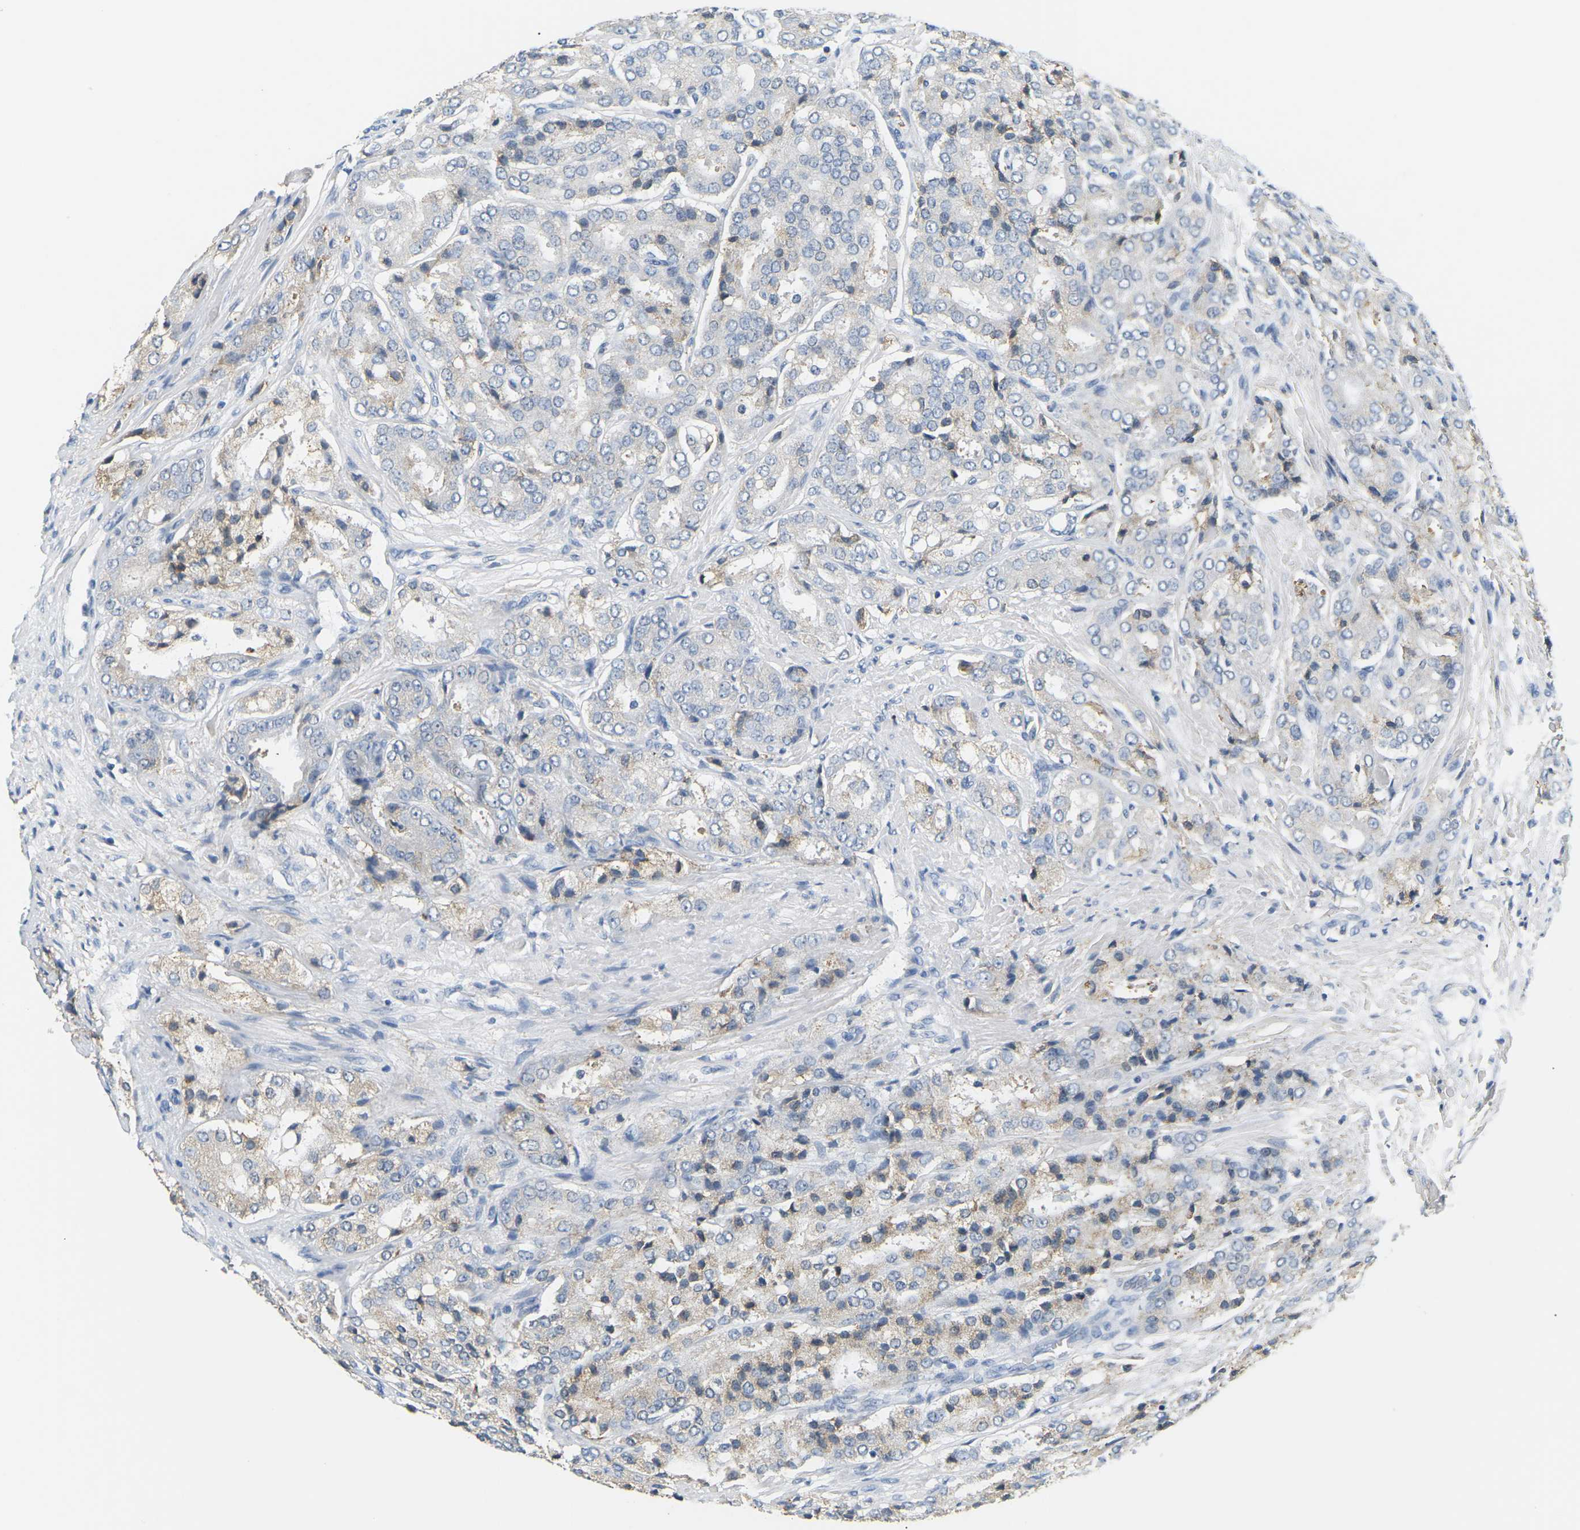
{"staining": {"intensity": "weak", "quantity": "<25%", "location": "cytoplasmic/membranous"}, "tissue": "prostate cancer", "cell_type": "Tumor cells", "image_type": "cancer", "snomed": [{"axis": "morphology", "description": "Adenocarcinoma, High grade"}, {"axis": "topography", "description": "Prostate"}], "caption": "This is a photomicrograph of IHC staining of adenocarcinoma (high-grade) (prostate), which shows no positivity in tumor cells. (DAB (3,3'-diaminobenzidine) immunohistochemistry (IHC) visualized using brightfield microscopy, high magnification).", "gene": "ADM", "patient": {"sex": "male", "age": 65}}